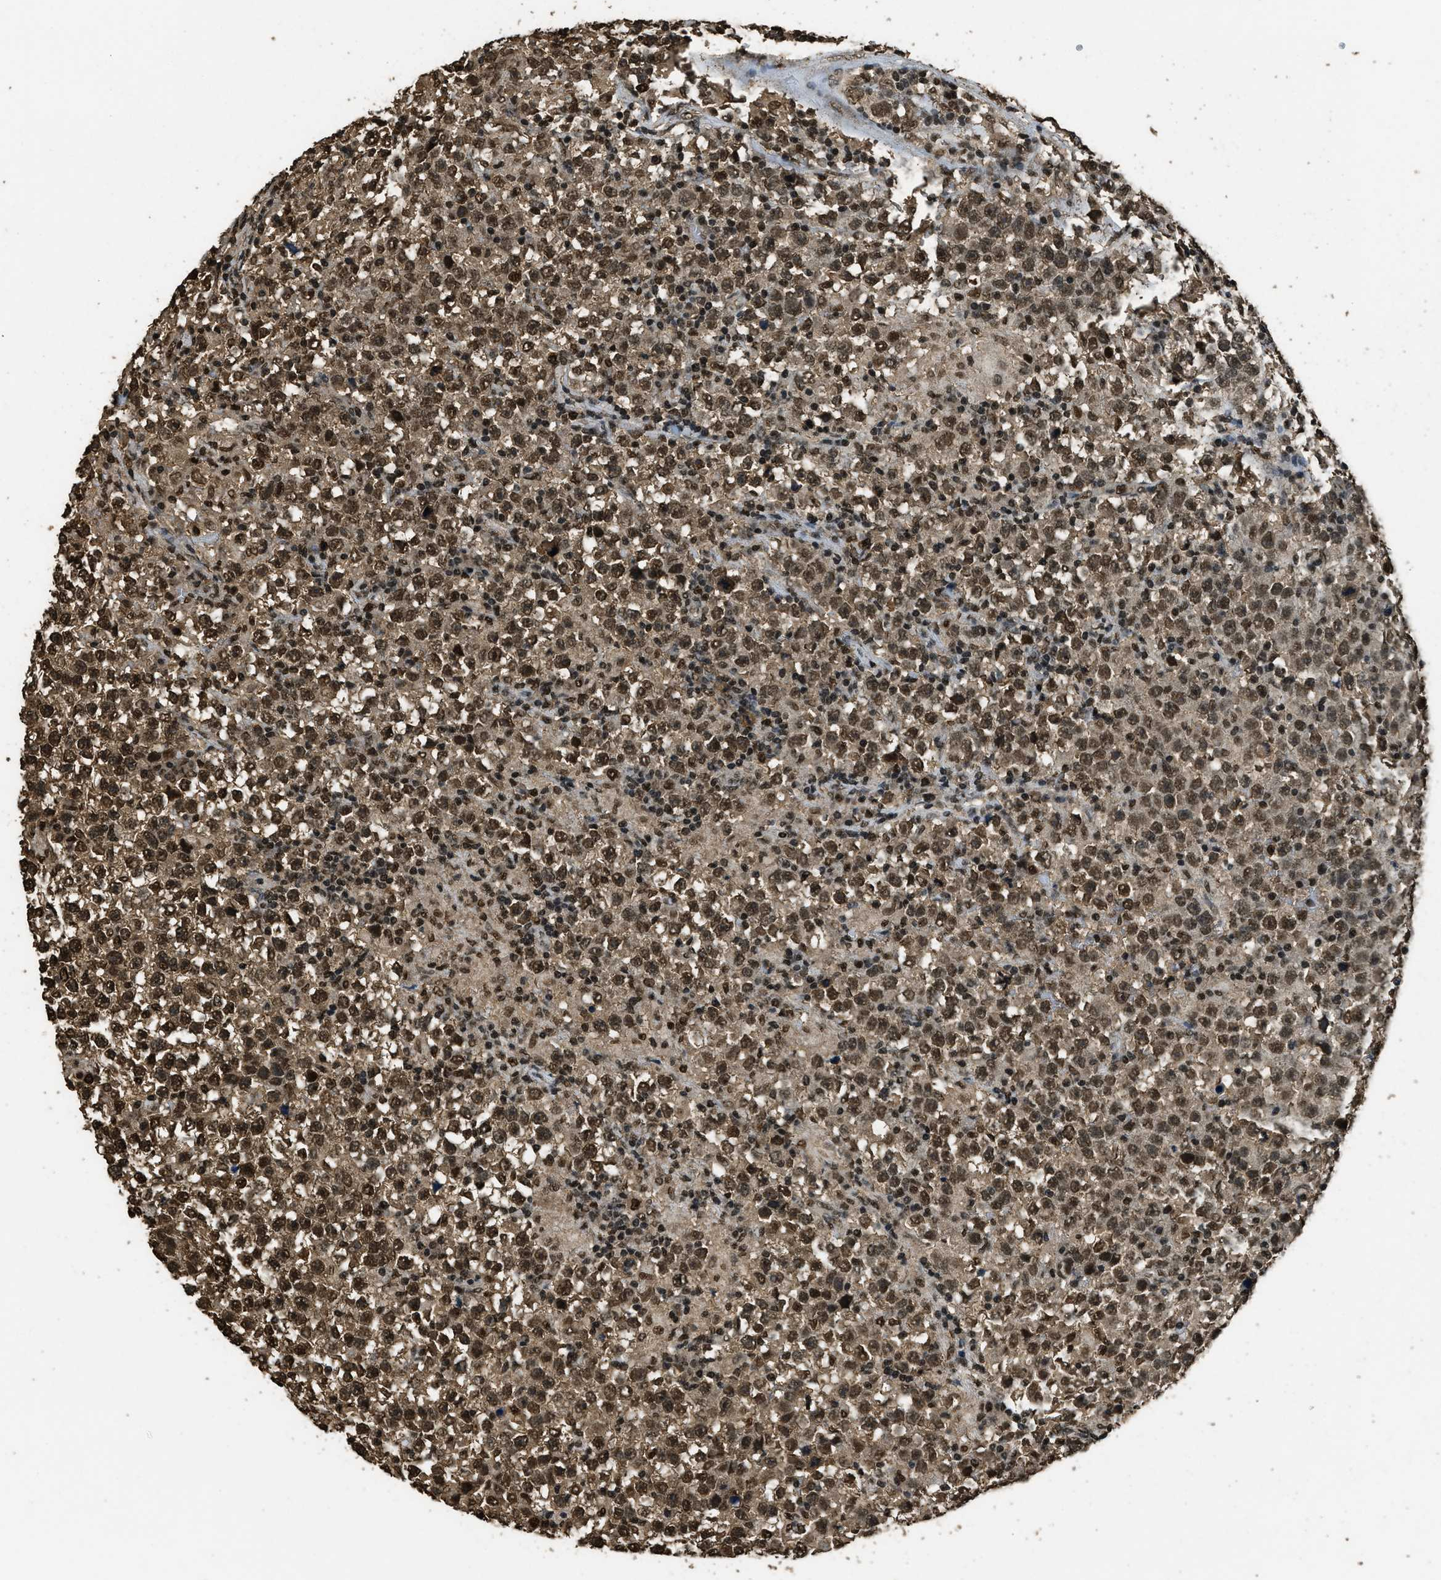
{"staining": {"intensity": "strong", "quantity": ">75%", "location": "cytoplasmic/membranous,nuclear"}, "tissue": "testis cancer", "cell_type": "Tumor cells", "image_type": "cancer", "snomed": [{"axis": "morphology", "description": "Seminoma, NOS"}, {"axis": "topography", "description": "Testis"}], "caption": "An immunohistochemistry (IHC) image of tumor tissue is shown. Protein staining in brown shows strong cytoplasmic/membranous and nuclear positivity in testis seminoma within tumor cells.", "gene": "MYB", "patient": {"sex": "male", "age": 43}}